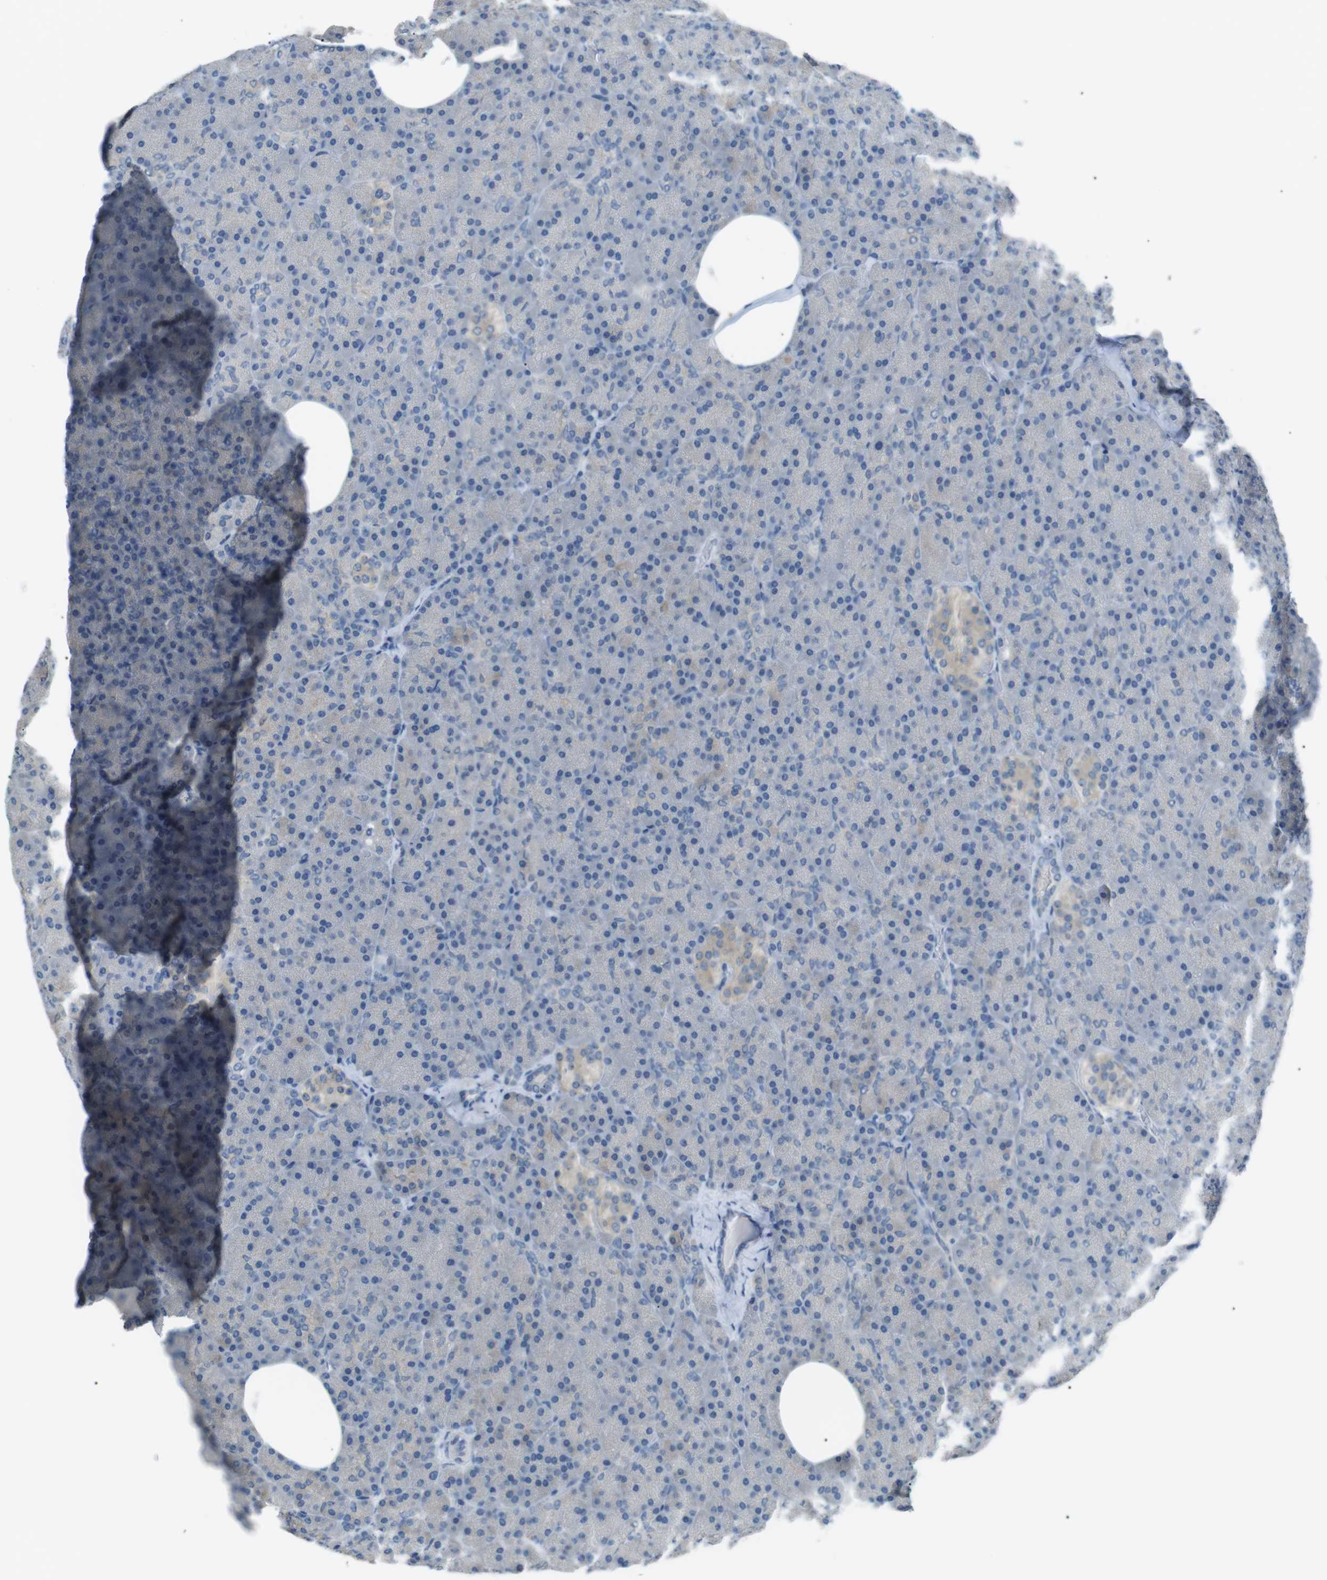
{"staining": {"intensity": "negative", "quantity": "none", "location": "none"}, "tissue": "pancreas", "cell_type": "Exocrine glandular cells", "image_type": "normal", "snomed": [{"axis": "morphology", "description": "Normal tissue, NOS"}, {"axis": "topography", "description": "Pancreas"}], "caption": "This image is of unremarkable pancreas stained with immunohistochemistry to label a protein in brown with the nuclei are counter-stained blue. There is no positivity in exocrine glandular cells.", "gene": "CDH26", "patient": {"sex": "female", "age": 35}}